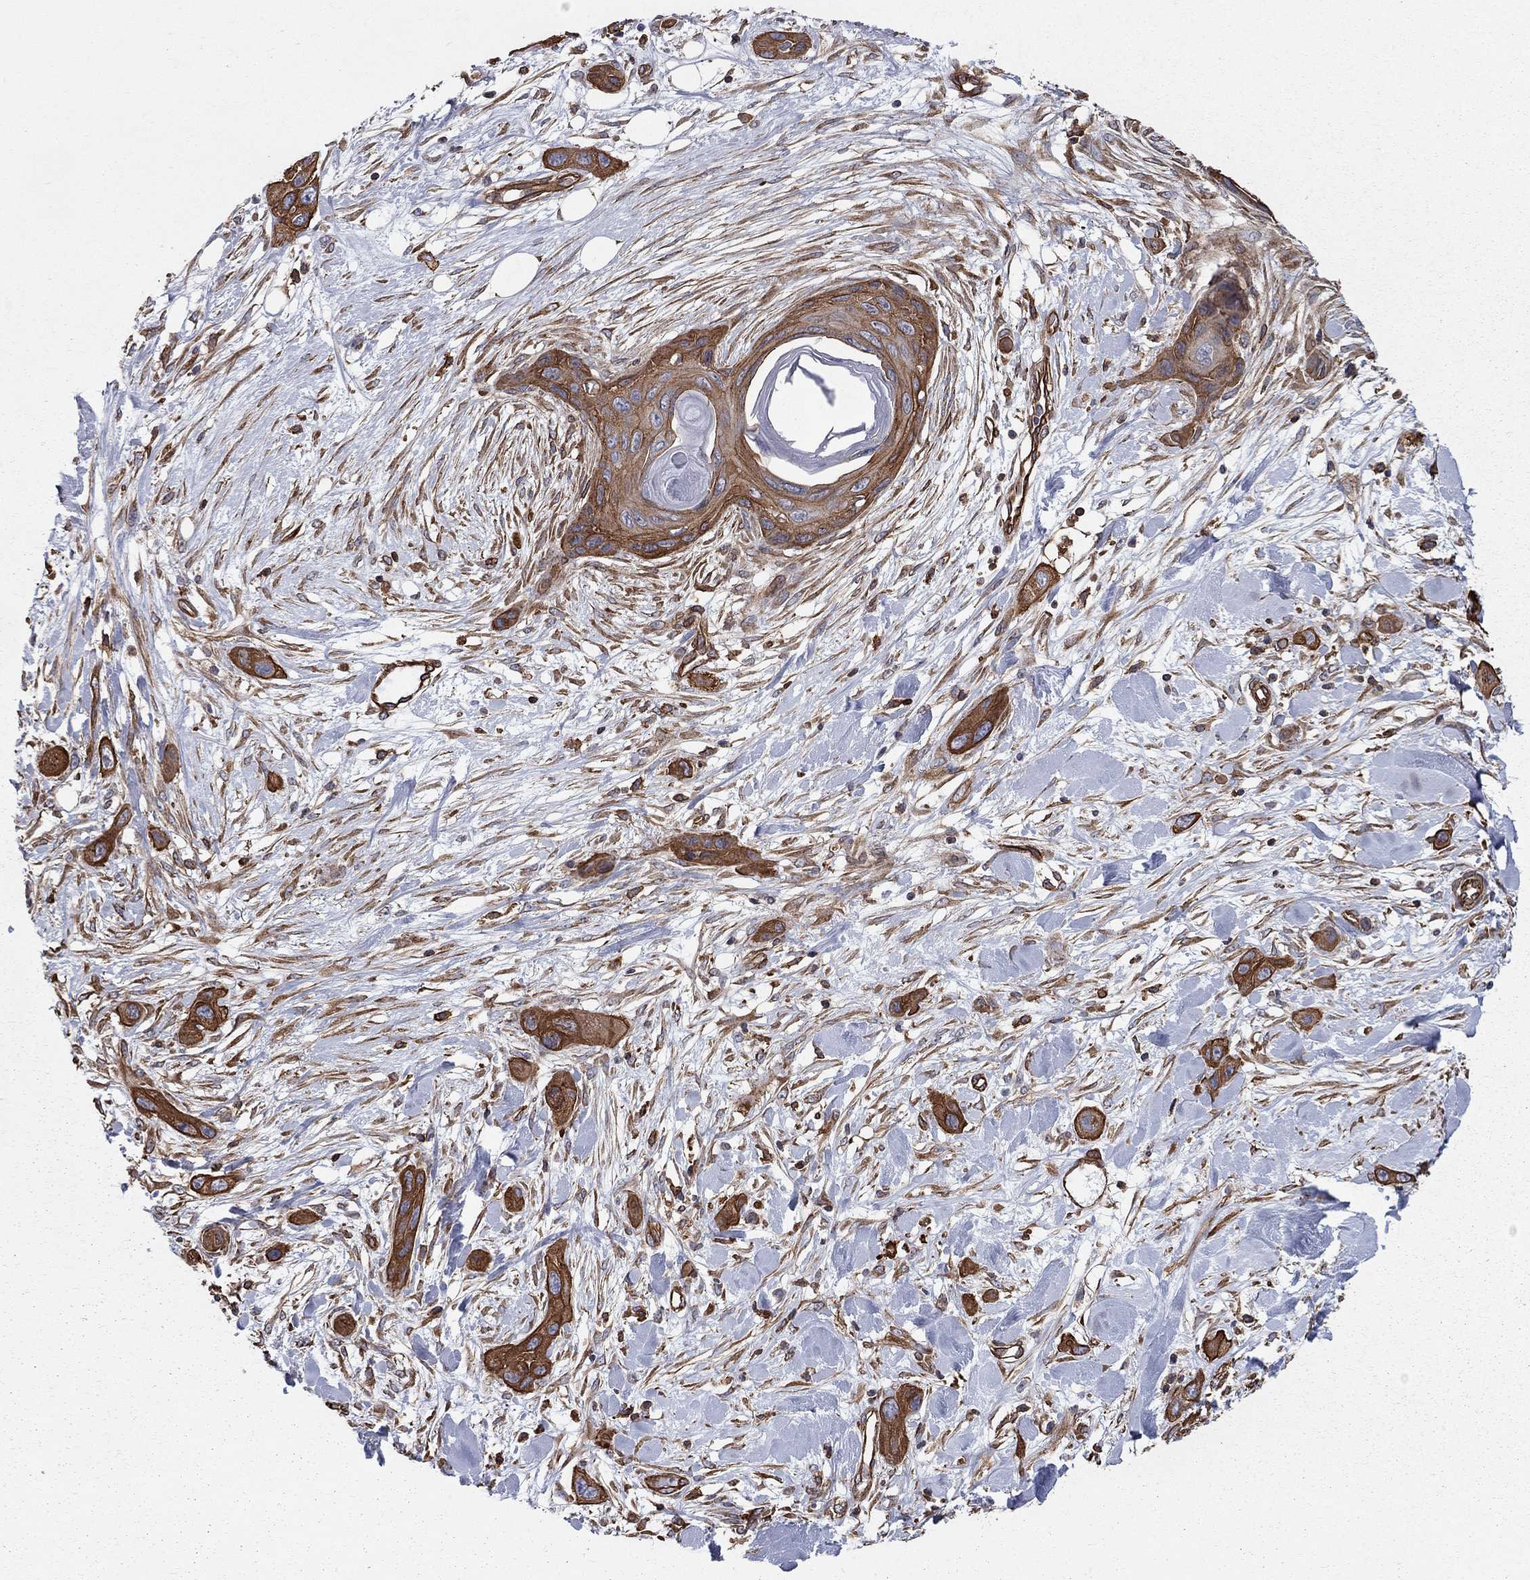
{"staining": {"intensity": "strong", "quantity": ">75%", "location": "cytoplasmic/membranous"}, "tissue": "skin cancer", "cell_type": "Tumor cells", "image_type": "cancer", "snomed": [{"axis": "morphology", "description": "Squamous cell carcinoma, NOS"}, {"axis": "topography", "description": "Skin"}], "caption": "Tumor cells demonstrate high levels of strong cytoplasmic/membranous staining in about >75% of cells in human squamous cell carcinoma (skin).", "gene": "BICDL2", "patient": {"sex": "male", "age": 79}}